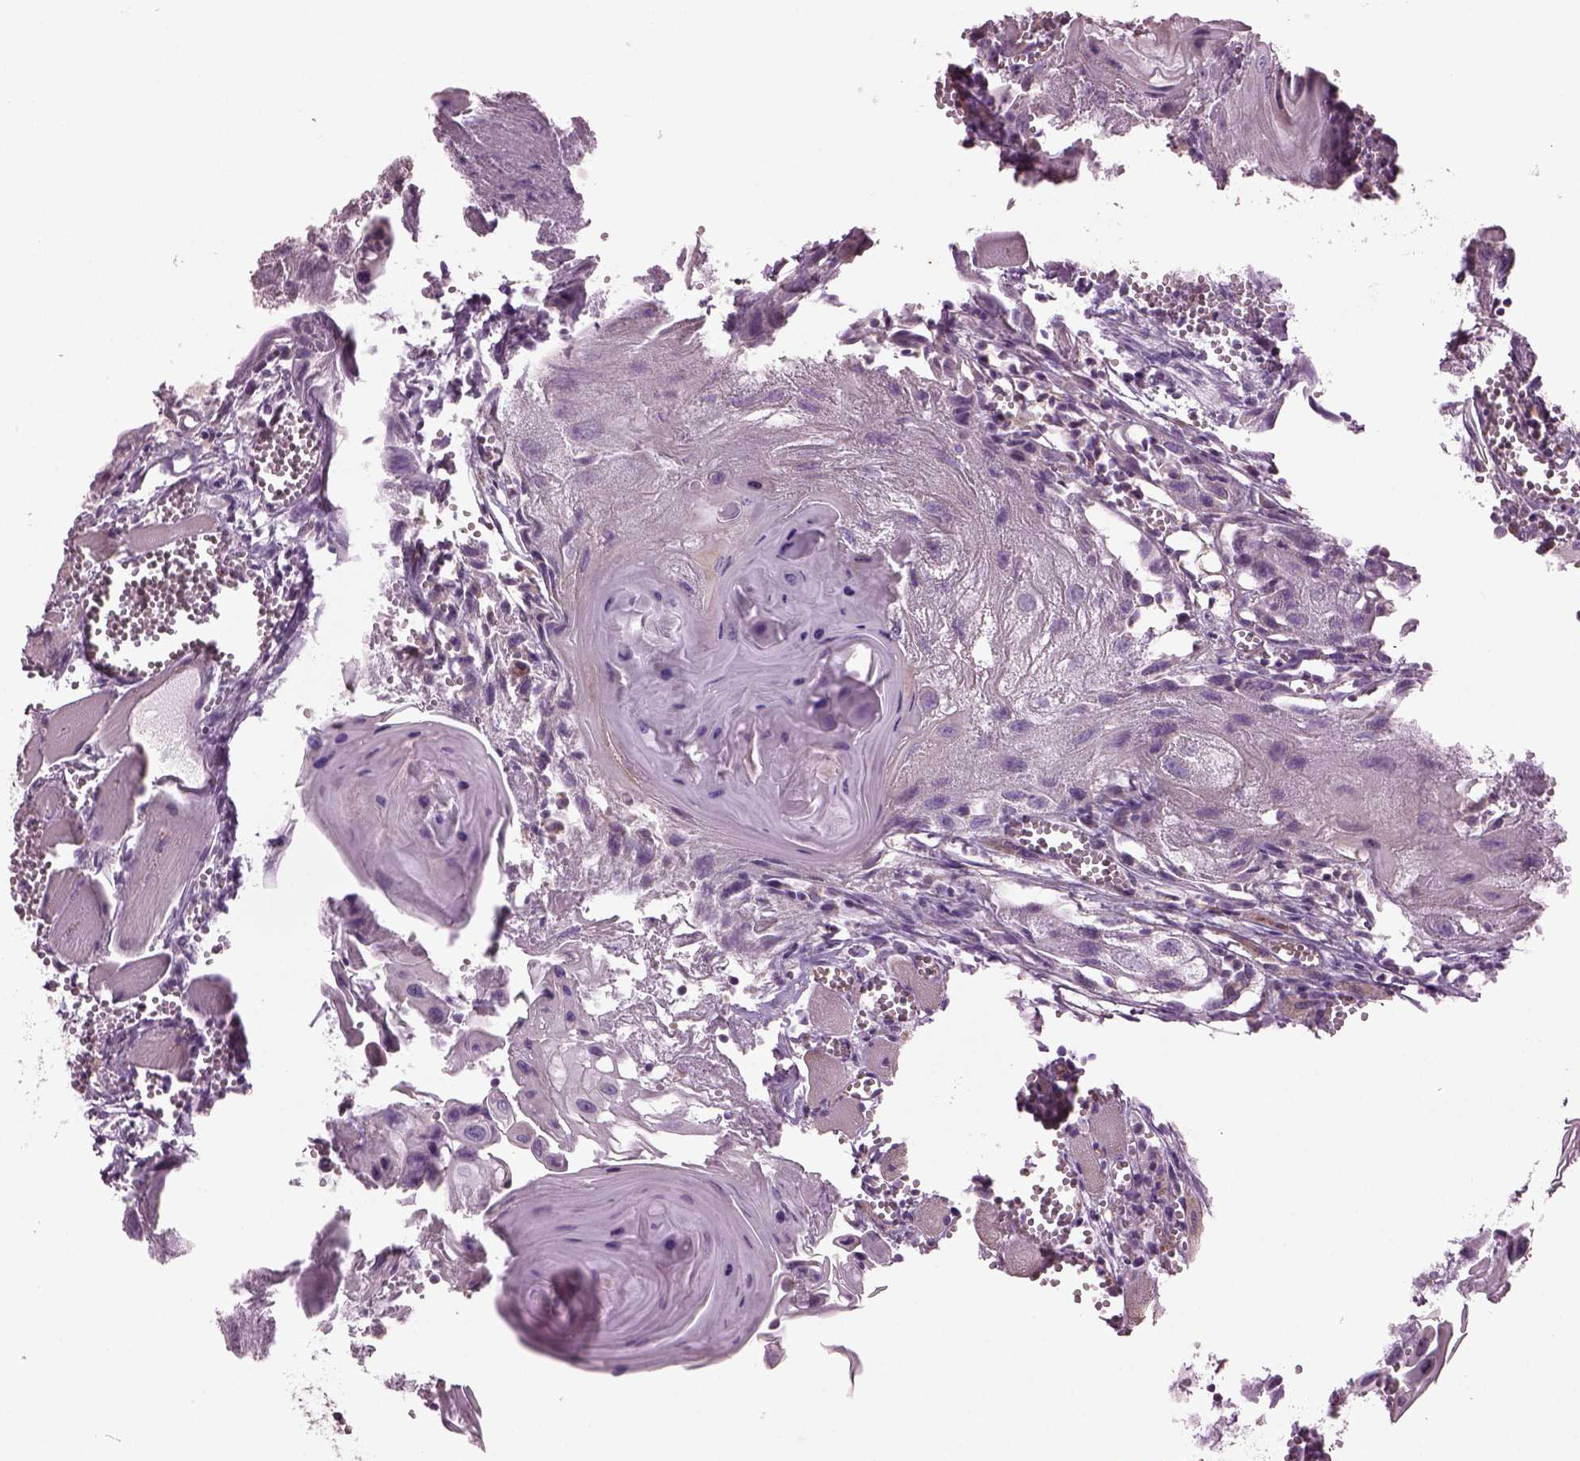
{"staining": {"intensity": "negative", "quantity": "none", "location": "none"}, "tissue": "head and neck cancer", "cell_type": "Tumor cells", "image_type": "cancer", "snomed": [{"axis": "morphology", "description": "Squamous cell carcinoma, NOS"}, {"axis": "topography", "description": "Head-Neck"}], "caption": "Head and neck cancer (squamous cell carcinoma) stained for a protein using immunohistochemistry (IHC) shows no expression tumor cells.", "gene": "SPATA7", "patient": {"sex": "female", "age": 80}}